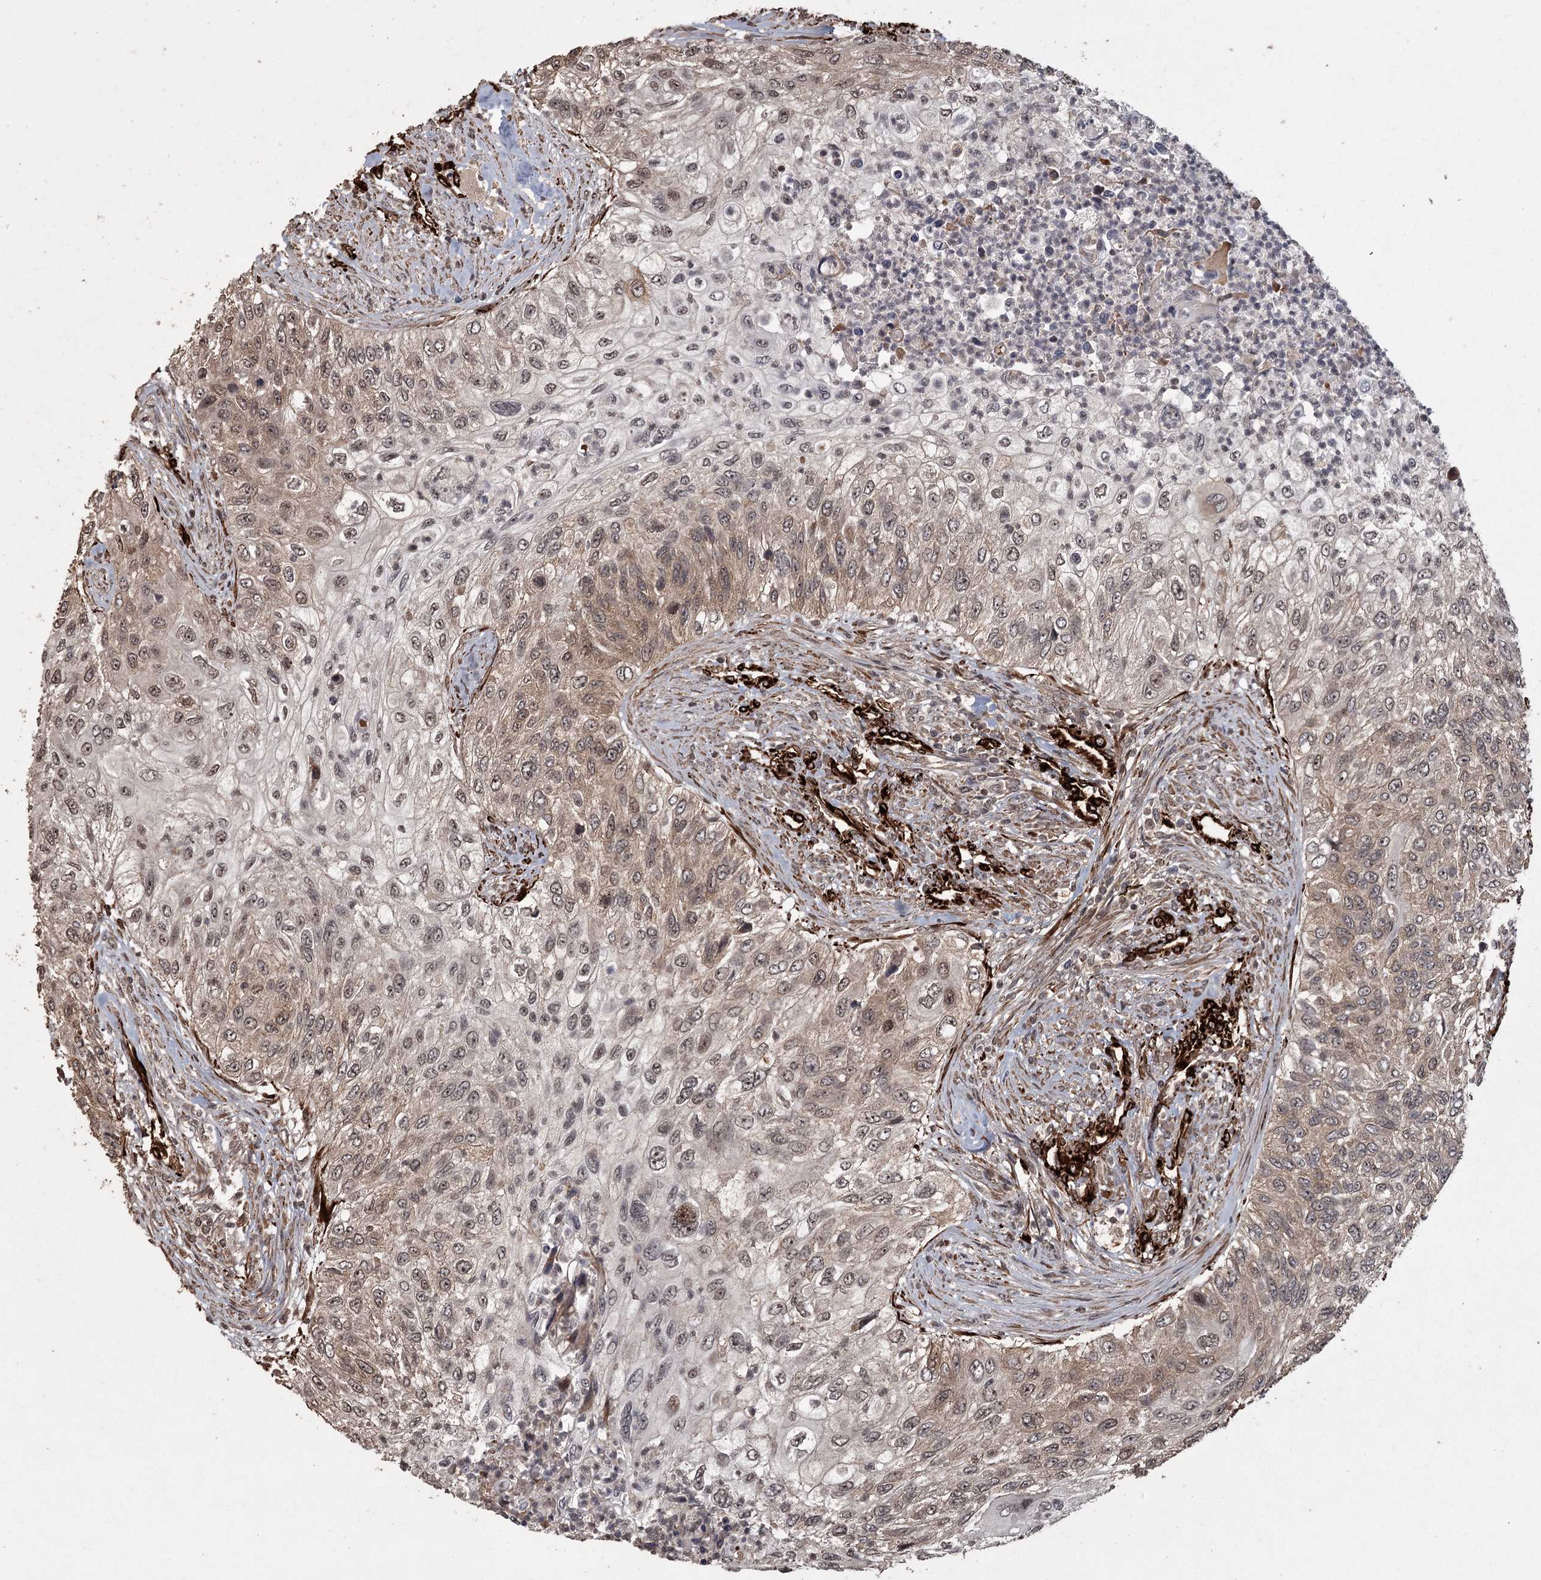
{"staining": {"intensity": "moderate", "quantity": "25%-75%", "location": "cytoplasmic/membranous,nuclear"}, "tissue": "urothelial cancer", "cell_type": "Tumor cells", "image_type": "cancer", "snomed": [{"axis": "morphology", "description": "Urothelial carcinoma, High grade"}, {"axis": "topography", "description": "Urinary bladder"}], "caption": "Immunohistochemistry staining of urothelial cancer, which exhibits medium levels of moderate cytoplasmic/membranous and nuclear staining in approximately 25%-75% of tumor cells indicating moderate cytoplasmic/membranous and nuclear protein staining. The staining was performed using DAB (brown) for protein detection and nuclei were counterstained in hematoxylin (blue).", "gene": "RPAP3", "patient": {"sex": "female", "age": 60}}